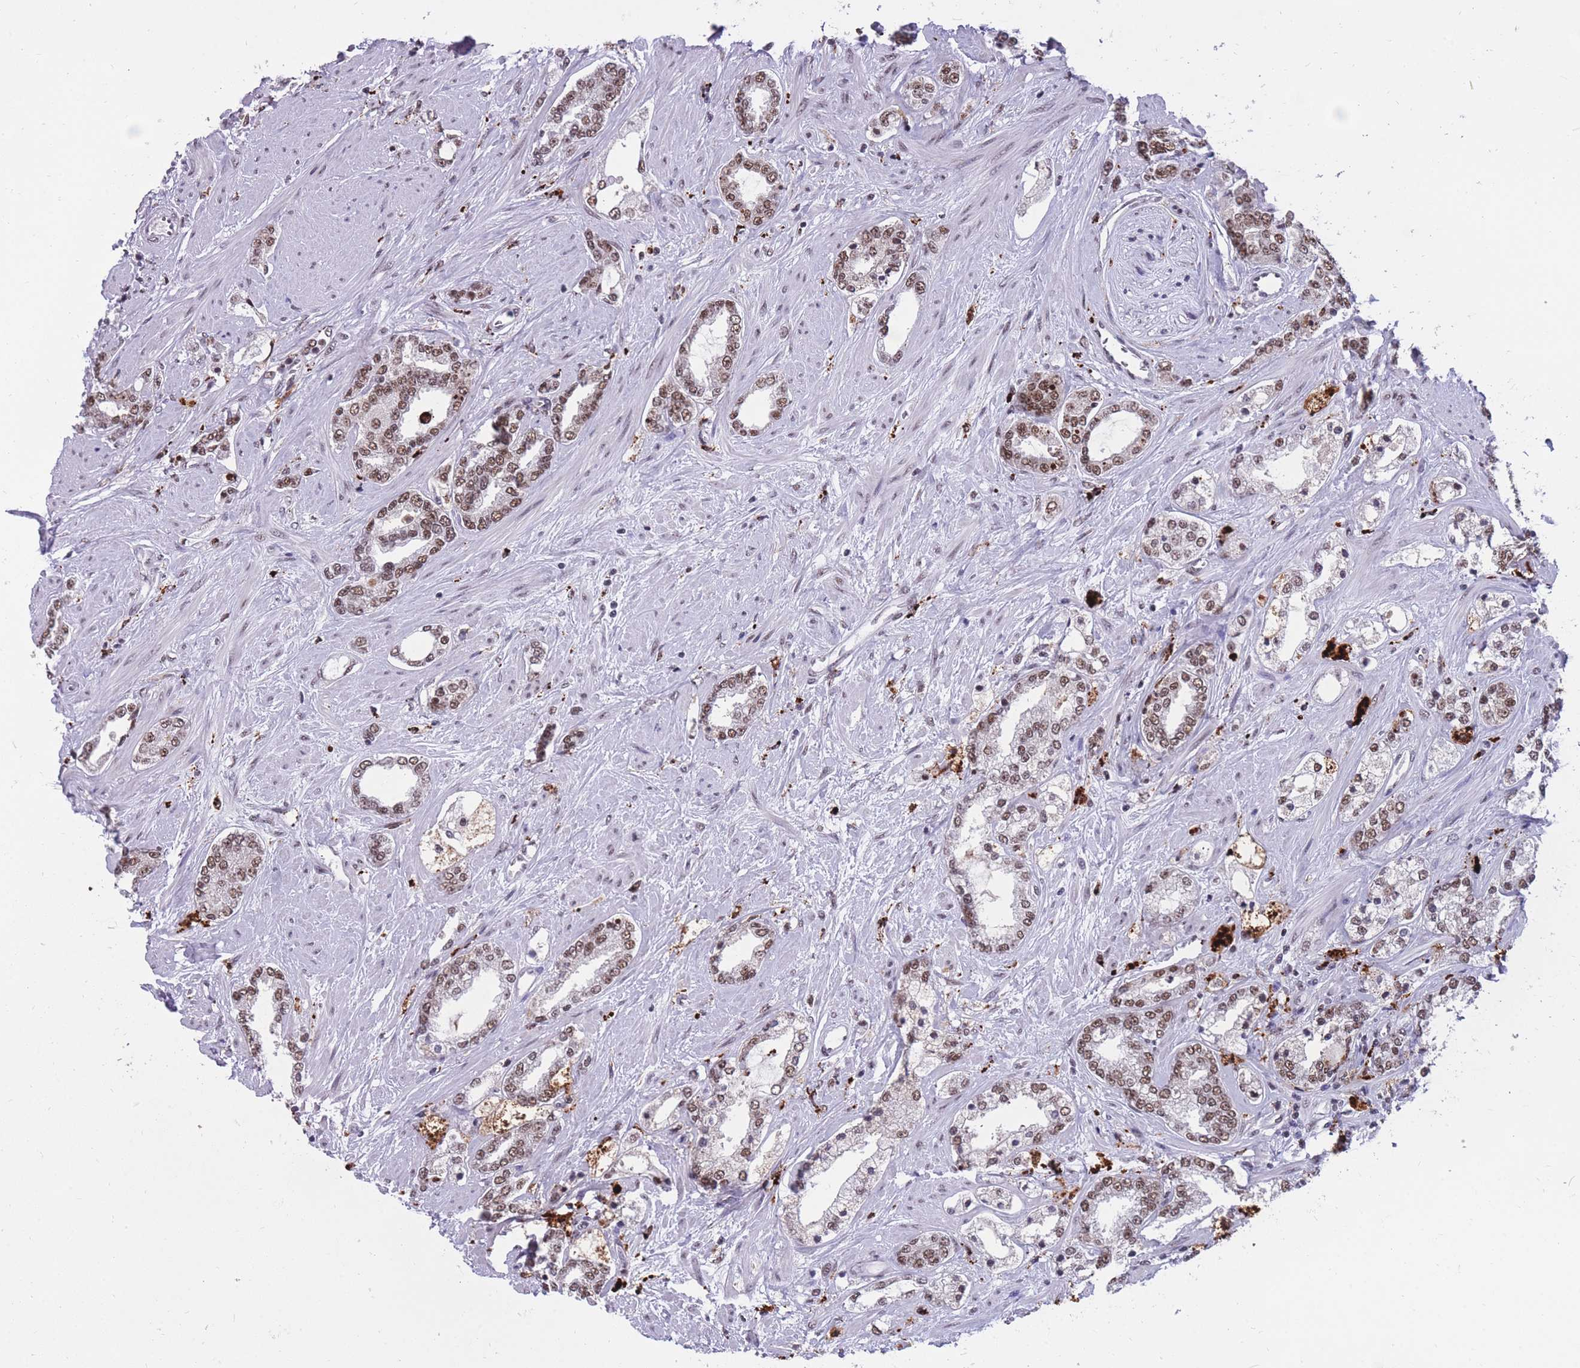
{"staining": {"intensity": "moderate", "quantity": ">75%", "location": "nuclear"}, "tissue": "prostate cancer", "cell_type": "Tumor cells", "image_type": "cancer", "snomed": [{"axis": "morphology", "description": "Adenocarcinoma, High grade"}, {"axis": "topography", "description": "Prostate"}], "caption": "Brown immunohistochemical staining in human high-grade adenocarcinoma (prostate) reveals moderate nuclear expression in approximately >75% of tumor cells.", "gene": "PRPF19", "patient": {"sex": "male", "age": 64}}